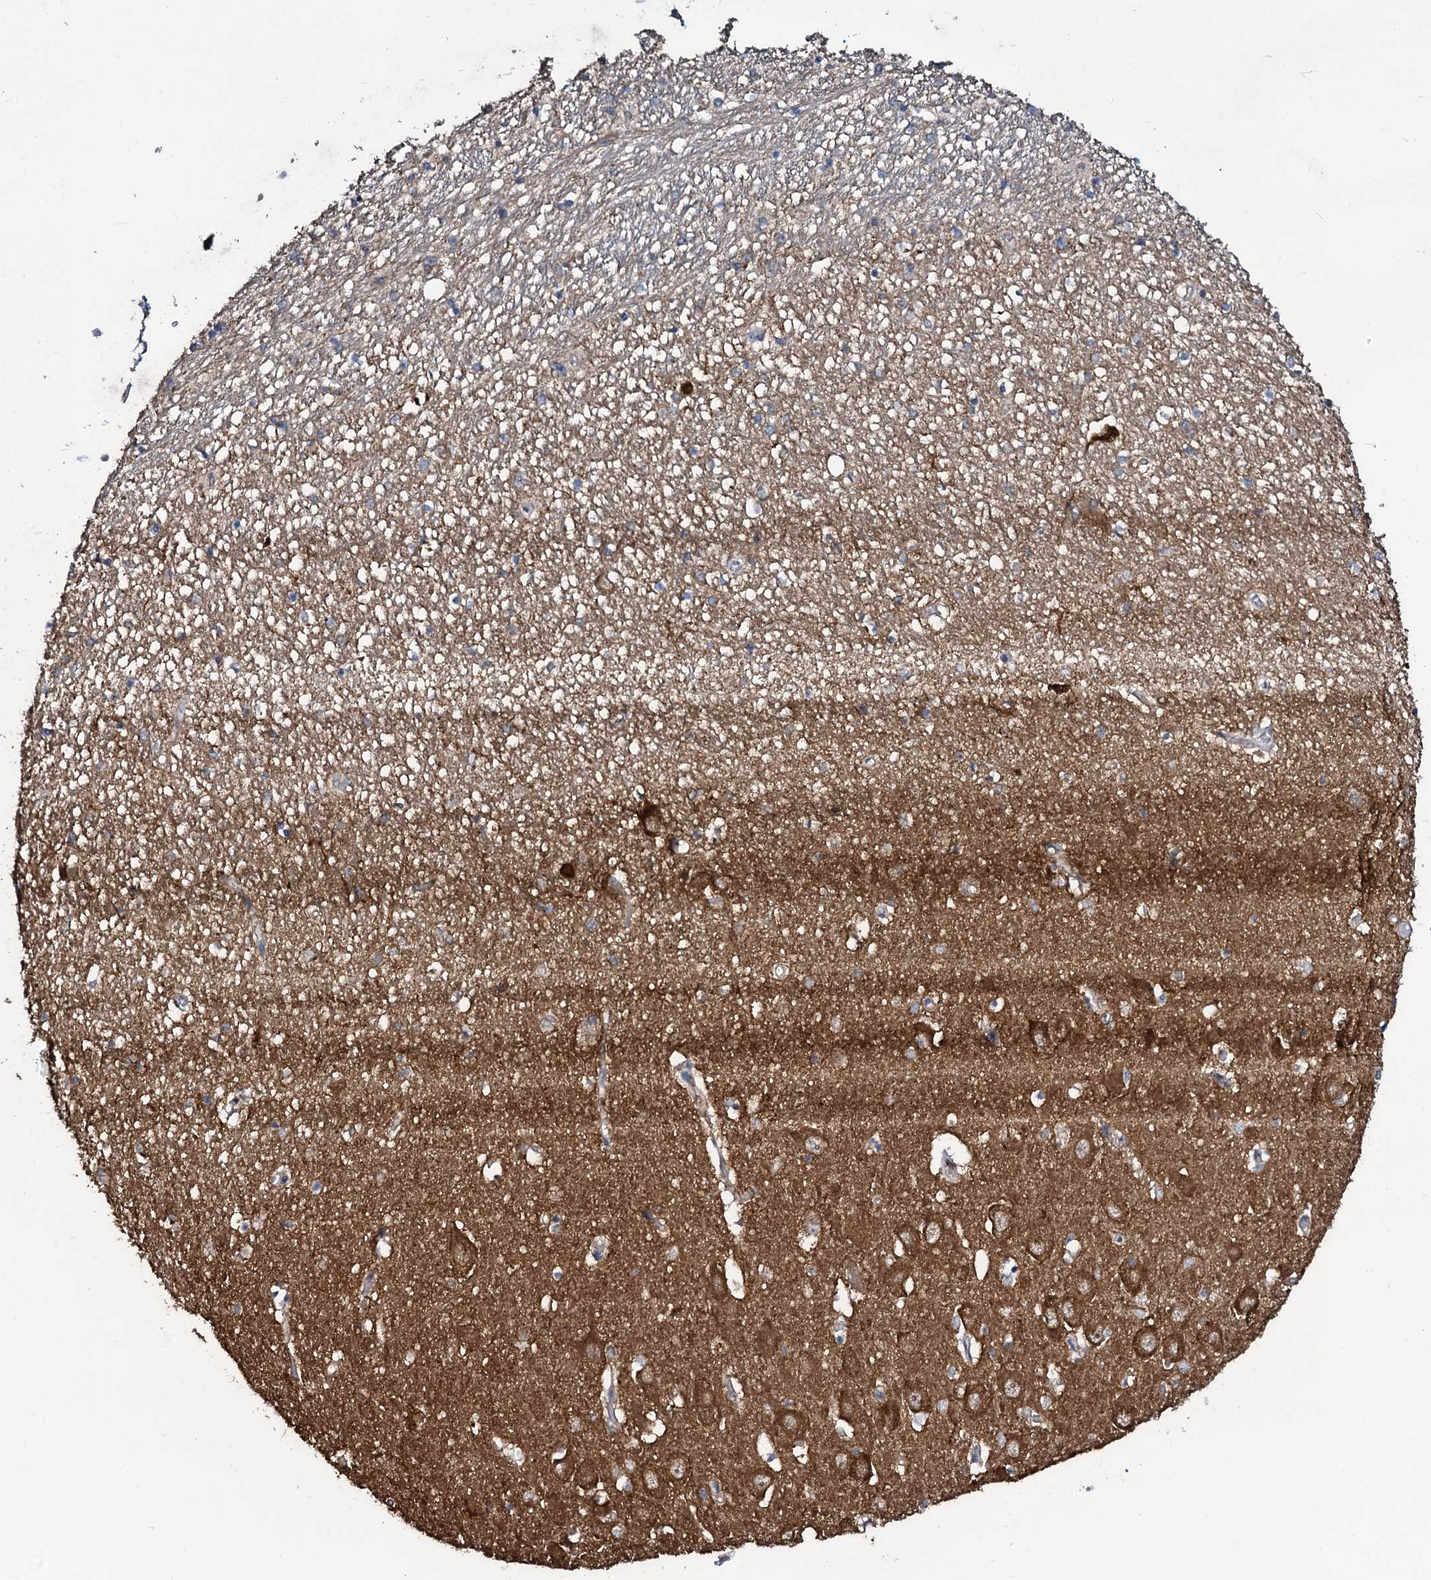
{"staining": {"intensity": "moderate", "quantity": "<25%", "location": "cytoplasmic/membranous"}, "tissue": "hippocampus", "cell_type": "Glial cells", "image_type": "normal", "snomed": [{"axis": "morphology", "description": "Normal tissue, NOS"}, {"axis": "topography", "description": "Hippocampus"}], "caption": "Protein staining exhibits moderate cytoplasmic/membranous expression in about <25% of glial cells in benign hippocampus. (Brightfield microscopy of DAB IHC at high magnification).", "gene": "WIPF3", "patient": {"sex": "female", "age": 64}}